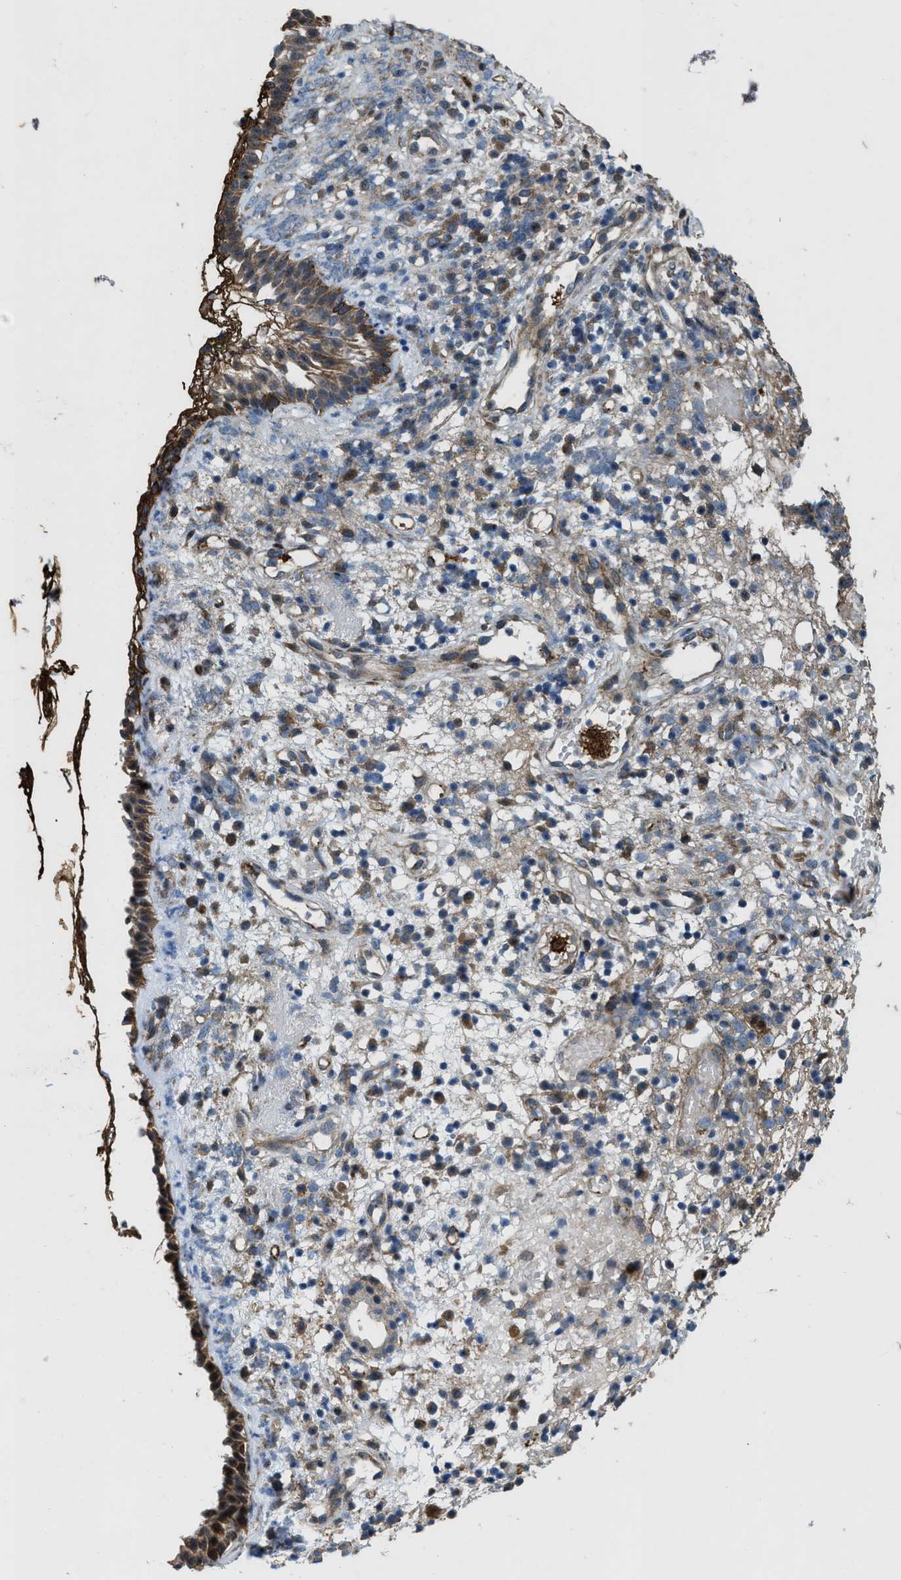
{"staining": {"intensity": "strong", "quantity": "25%-75%", "location": "cytoplasmic/membranous"}, "tissue": "nasopharynx", "cell_type": "Respiratory epithelial cells", "image_type": "normal", "snomed": [{"axis": "morphology", "description": "Normal tissue, NOS"}, {"axis": "morphology", "description": "Basal cell carcinoma"}, {"axis": "topography", "description": "Cartilage tissue"}, {"axis": "topography", "description": "Nasopharynx"}, {"axis": "topography", "description": "Oral tissue"}], "caption": "This micrograph shows immunohistochemistry (IHC) staining of normal human nasopharynx, with high strong cytoplasmic/membranous expression in approximately 25%-75% of respiratory epithelial cells.", "gene": "LRRC72", "patient": {"sex": "female", "age": 77}}